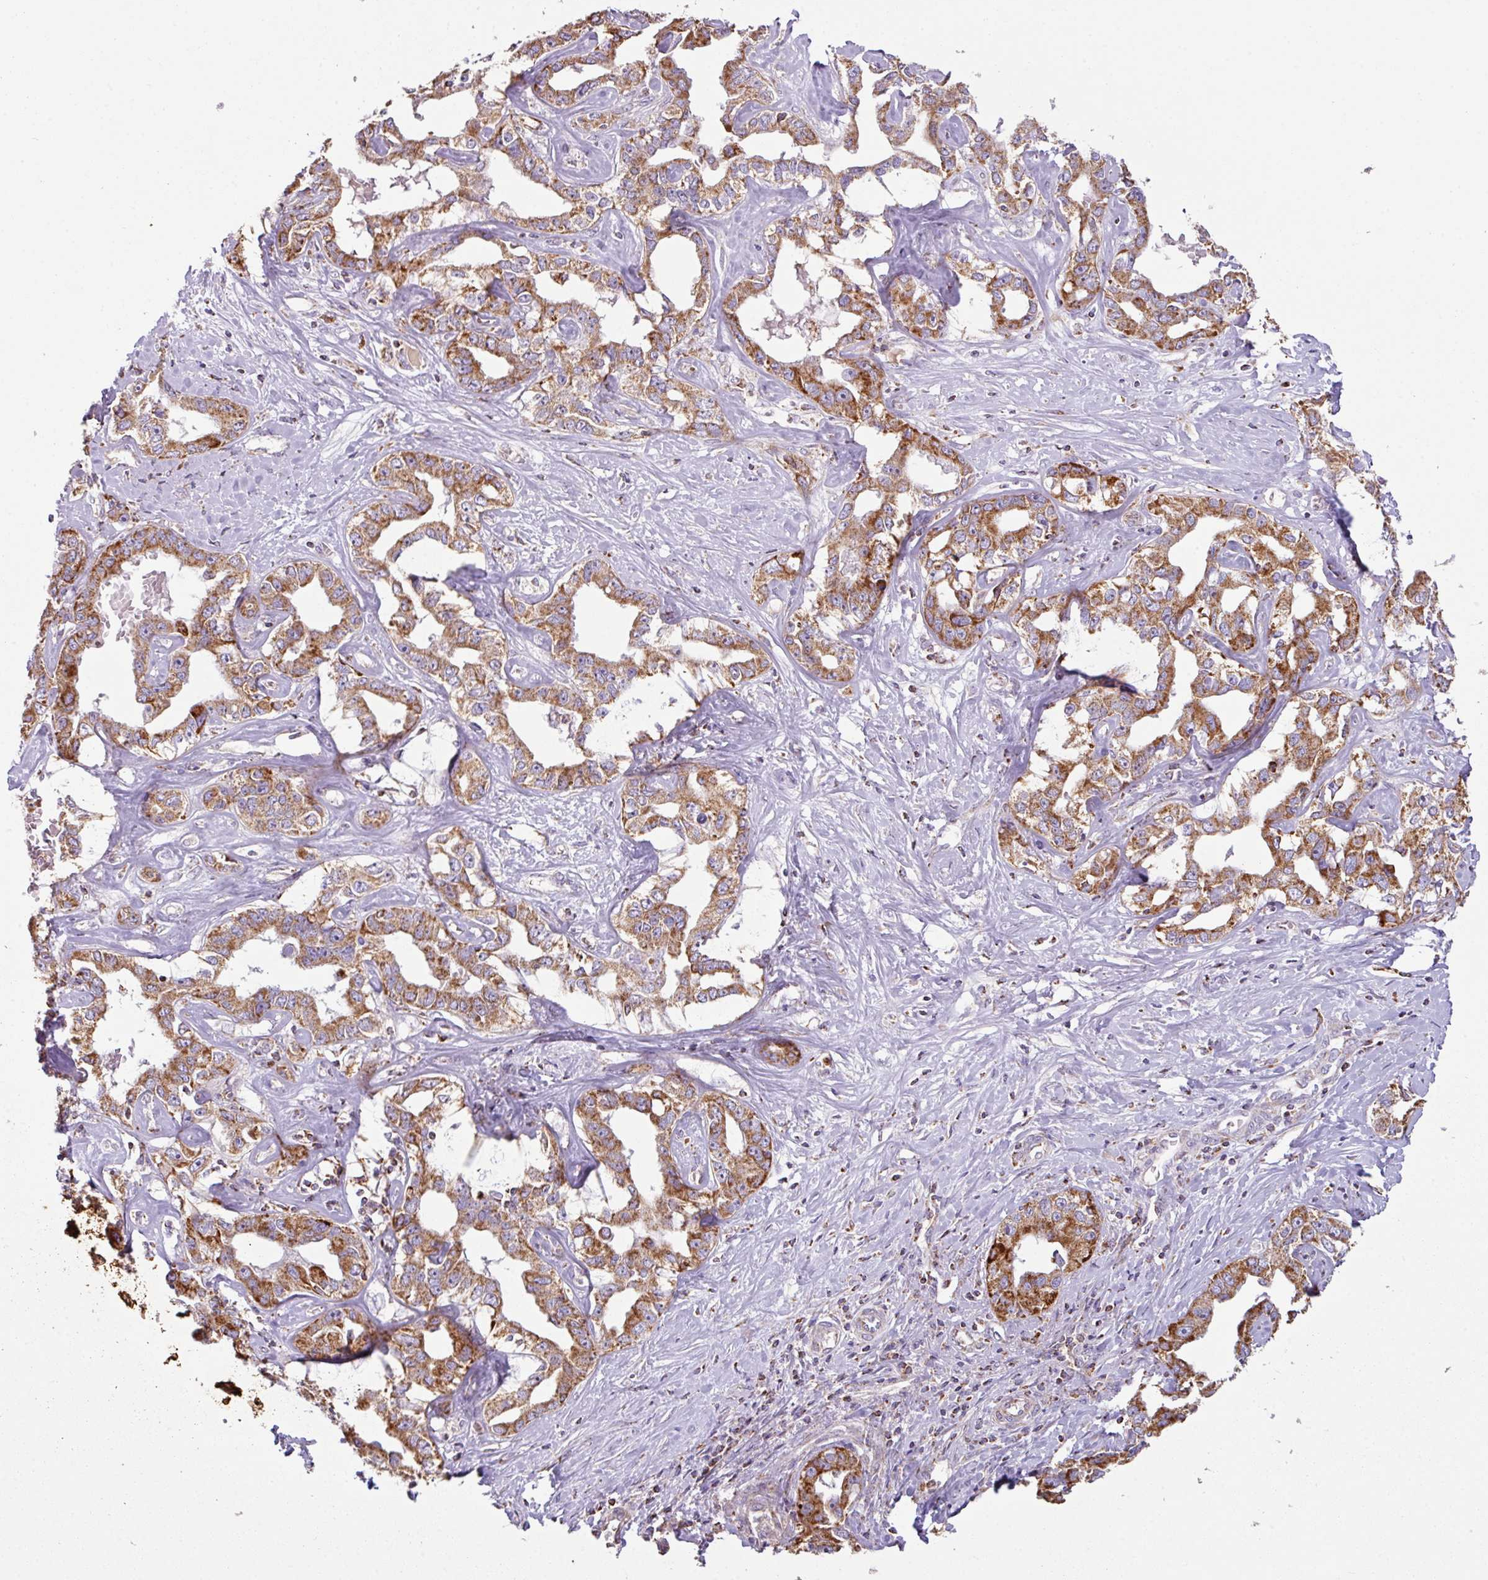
{"staining": {"intensity": "moderate", "quantity": ">75%", "location": "cytoplasmic/membranous"}, "tissue": "liver cancer", "cell_type": "Tumor cells", "image_type": "cancer", "snomed": [{"axis": "morphology", "description": "Cholangiocarcinoma"}, {"axis": "topography", "description": "Liver"}], "caption": "DAB (3,3'-diaminobenzidine) immunohistochemical staining of human liver cholangiocarcinoma reveals moderate cytoplasmic/membranous protein positivity in about >75% of tumor cells. Nuclei are stained in blue.", "gene": "SQOR", "patient": {"sex": "male", "age": 59}}